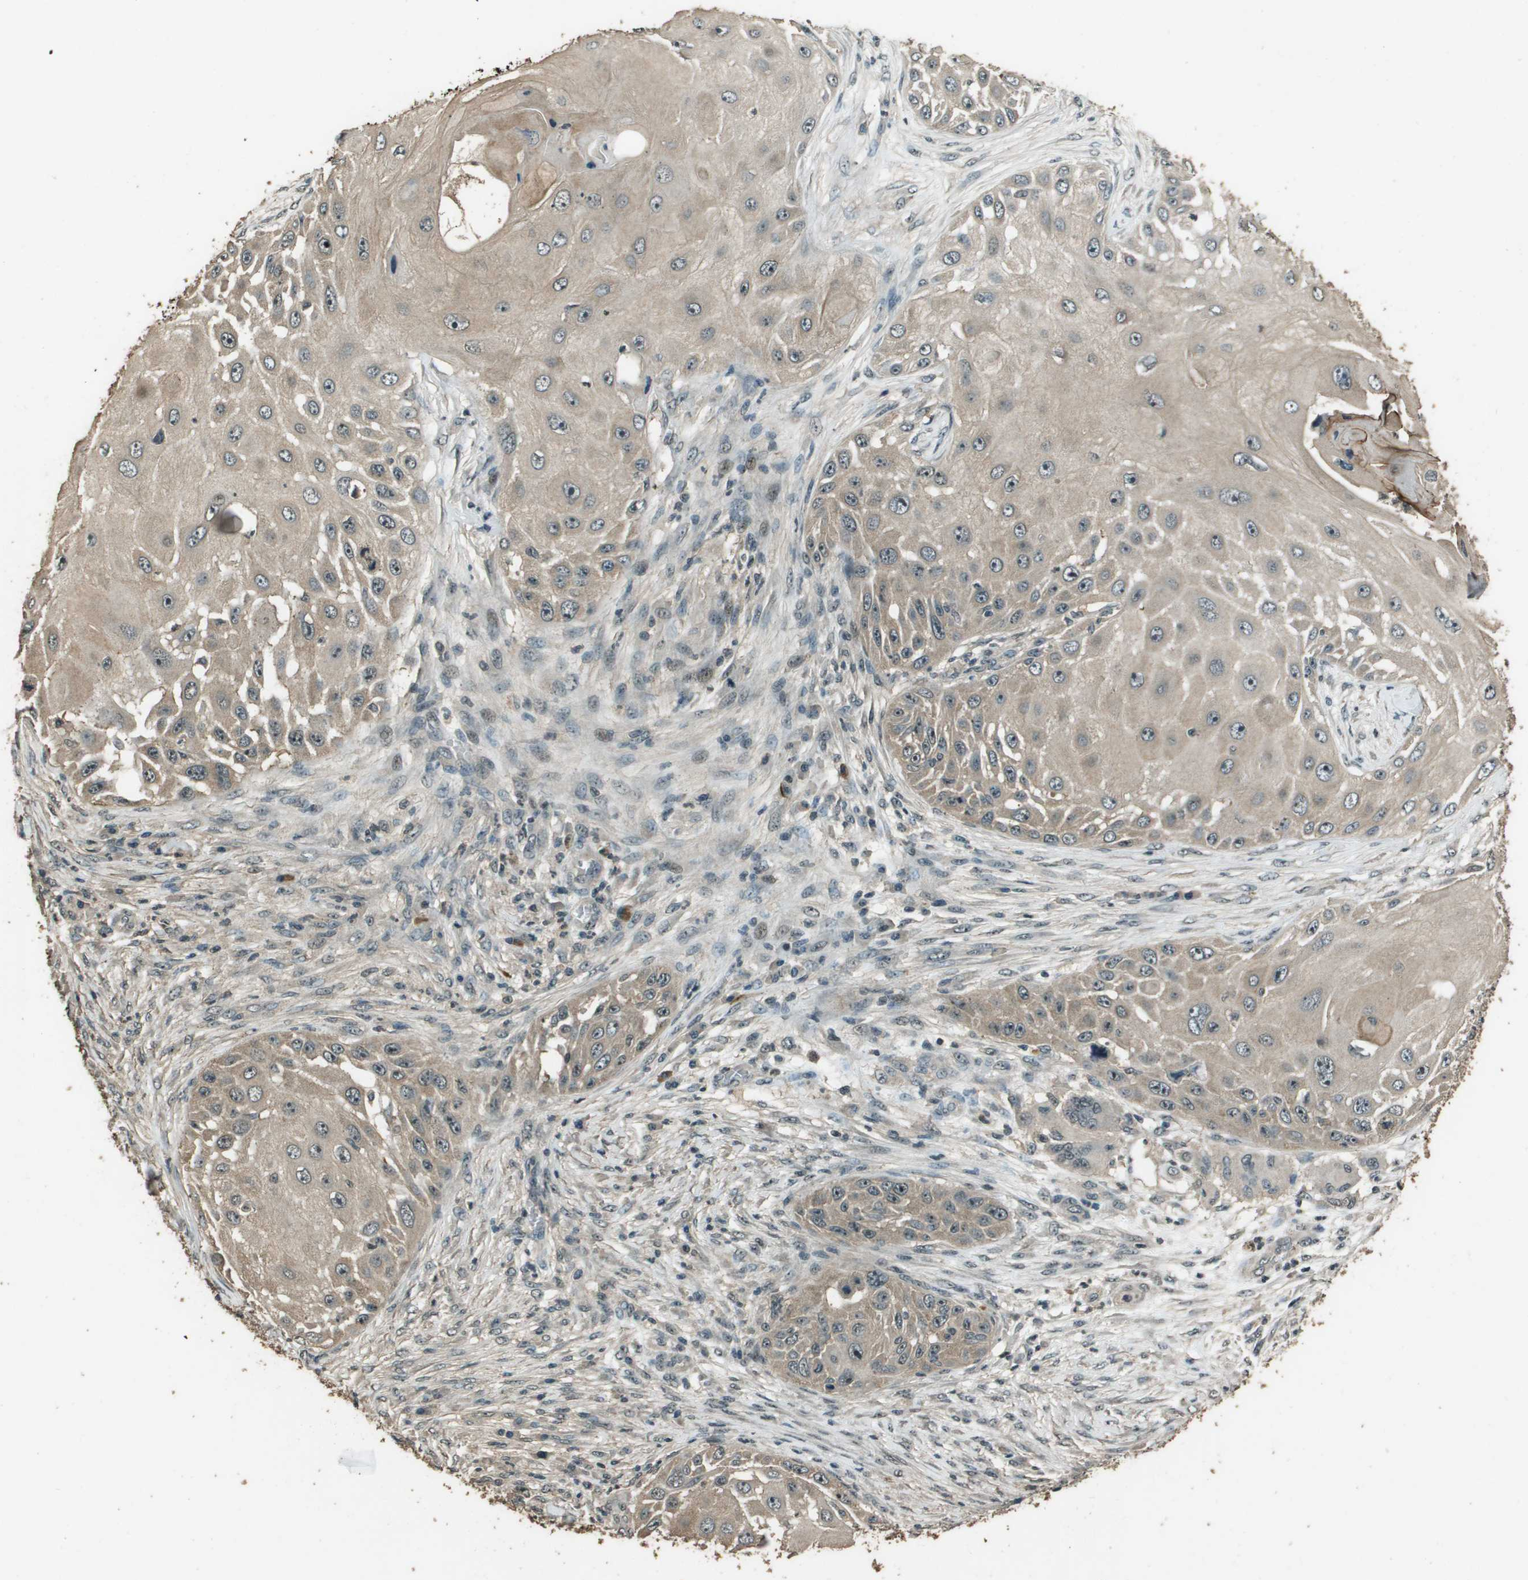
{"staining": {"intensity": "moderate", "quantity": ">75%", "location": "cytoplasmic/membranous"}, "tissue": "skin cancer", "cell_type": "Tumor cells", "image_type": "cancer", "snomed": [{"axis": "morphology", "description": "Squamous cell carcinoma, NOS"}, {"axis": "topography", "description": "Skin"}], "caption": "Squamous cell carcinoma (skin) stained with DAB immunohistochemistry (IHC) reveals medium levels of moderate cytoplasmic/membranous positivity in approximately >75% of tumor cells. The protein is stained brown, and the nuclei are stained in blue (DAB (3,3'-diaminobenzidine) IHC with brightfield microscopy, high magnification).", "gene": "SDC3", "patient": {"sex": "female", "age": 44}}